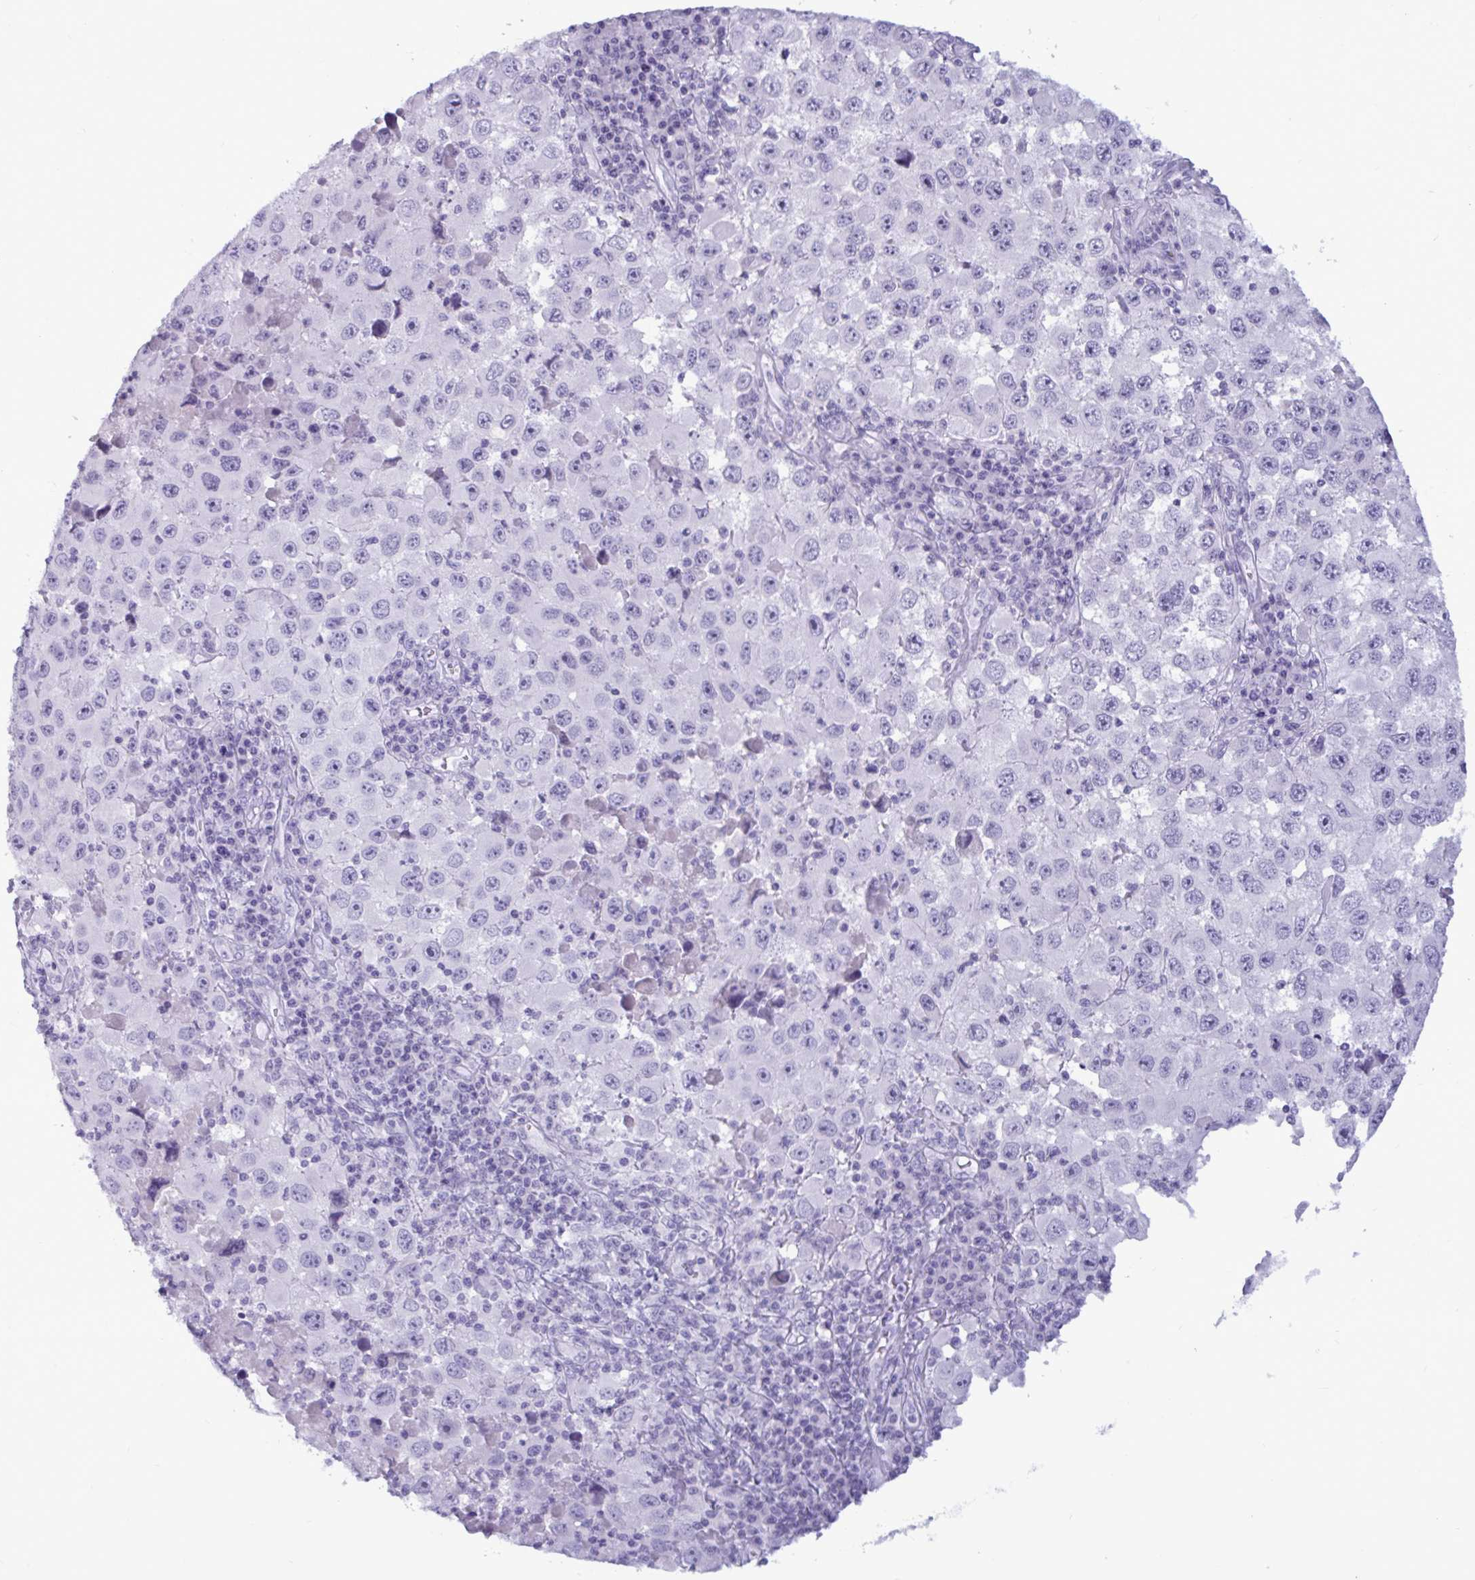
{"staining": {"intensity": "negative", "quantity": "none", "location": "none"}, "tissue": "melanoma", "cell_type": "Tumor cells", "image_type": "cancer", "snomed": [{"axis": "morphology", "description": "Malignant melanoma, Metastatic site"}, {"axis": "topography", "description": "Lymph node"}], "caption": "A histopathology image of human malignant melanoma (metastatic site) is negative for staining in tumor cells.", "gene": "BBS10", "patient": {"sex": "female", "age": 67}}